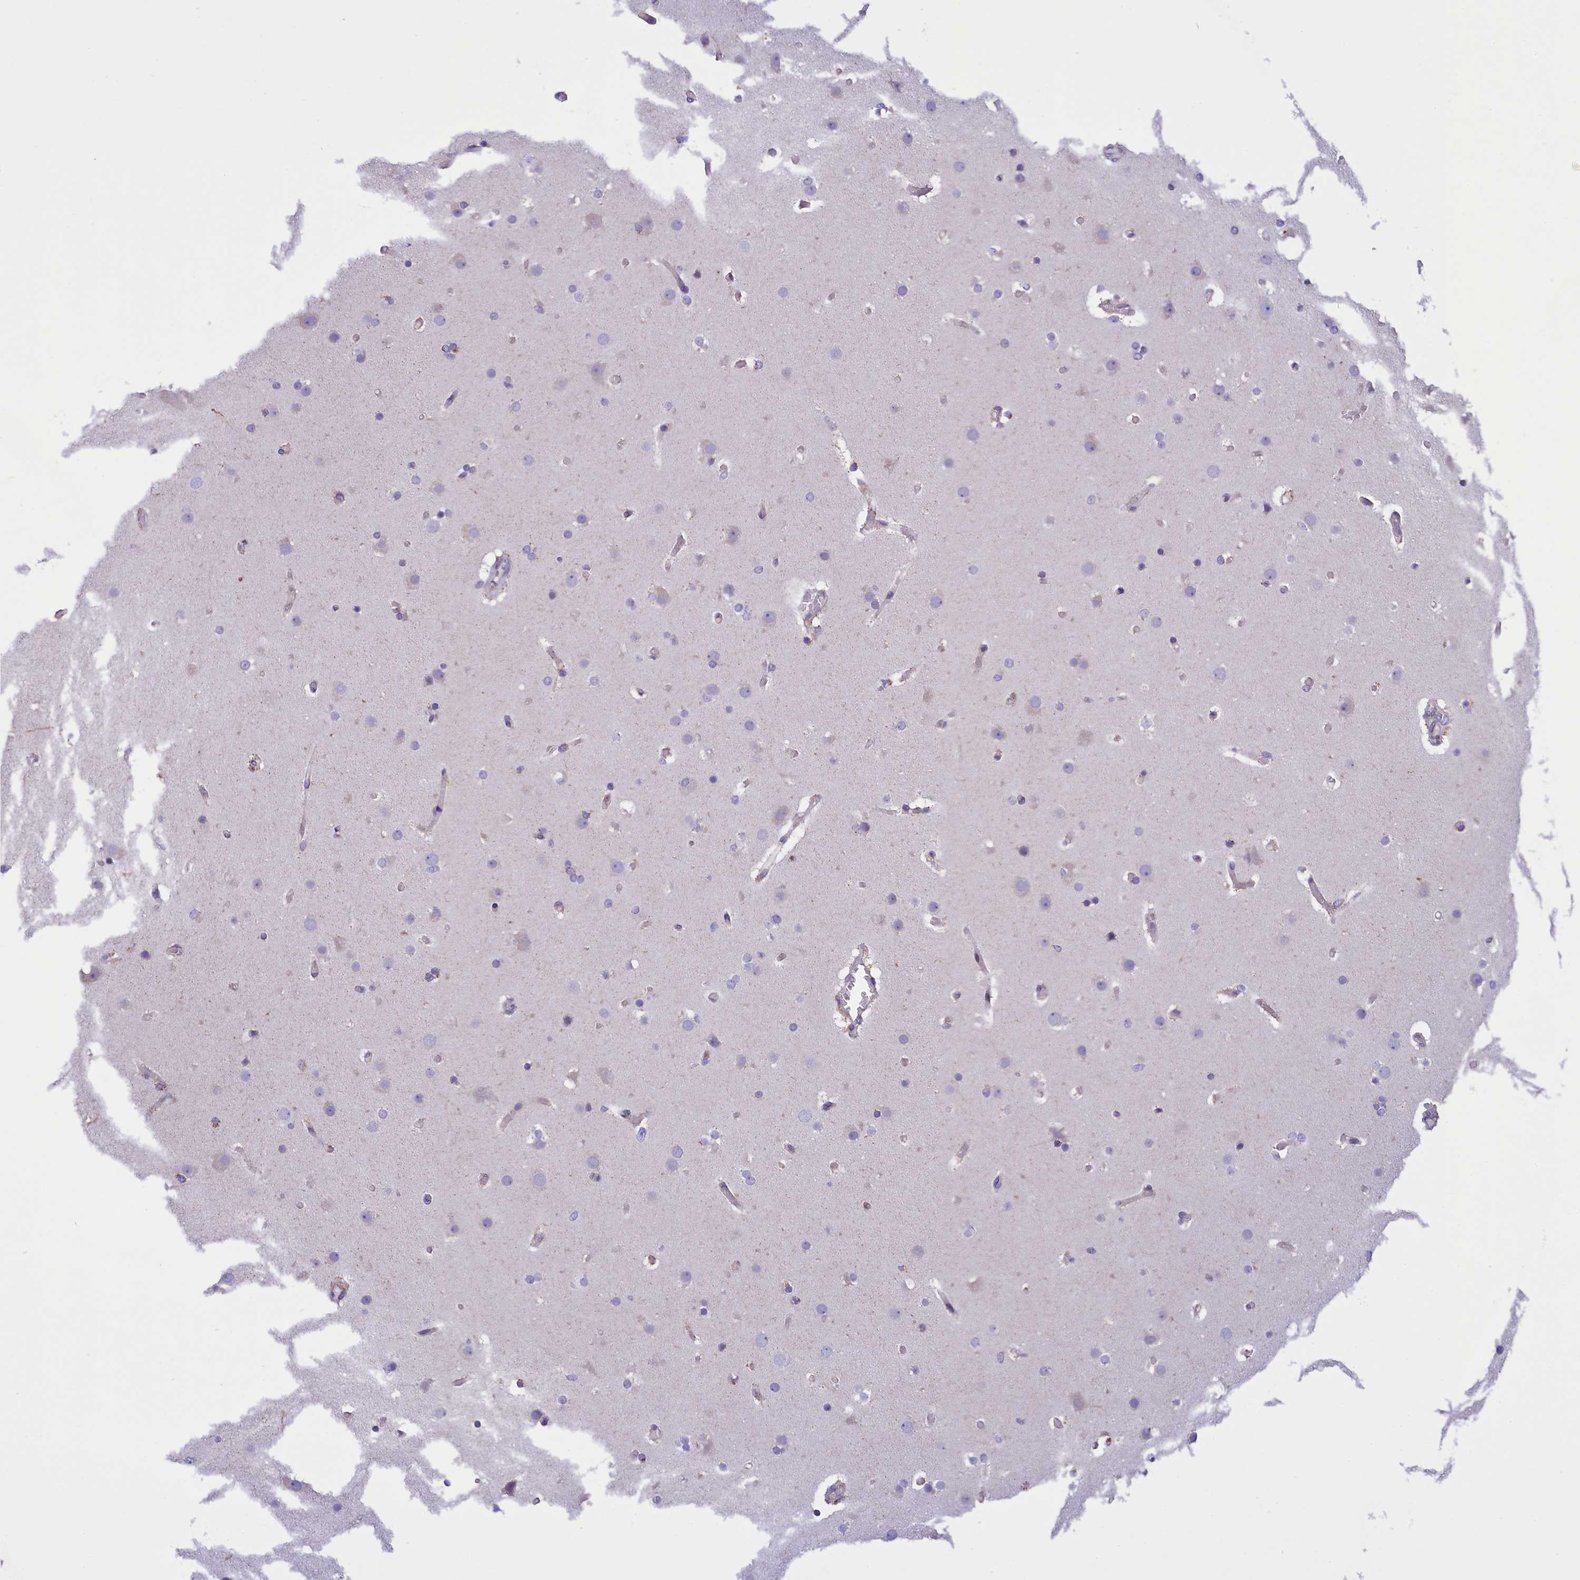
{"staining": {"intensity": "negative", "quantity": "none", "location": "none"}, "tissue": "glioma", "cell_type": "Tumor cells", "image_type": "cancer", "snomed": [{"axis": "morphology", "description": "Glioma, malignant, High grade"}, {"axis": "topography", "description": "Cerebral cortex"}], "caption": "The IHC image has no significant staining in tumor cells of high-grade glioma (malignant) tissue. (DAB immunohistochemistry visualized using brightfield microscopy, high magnification).", "gene": "CORO7-PAM16", "patient": {"sex": "female", "age": 36}}